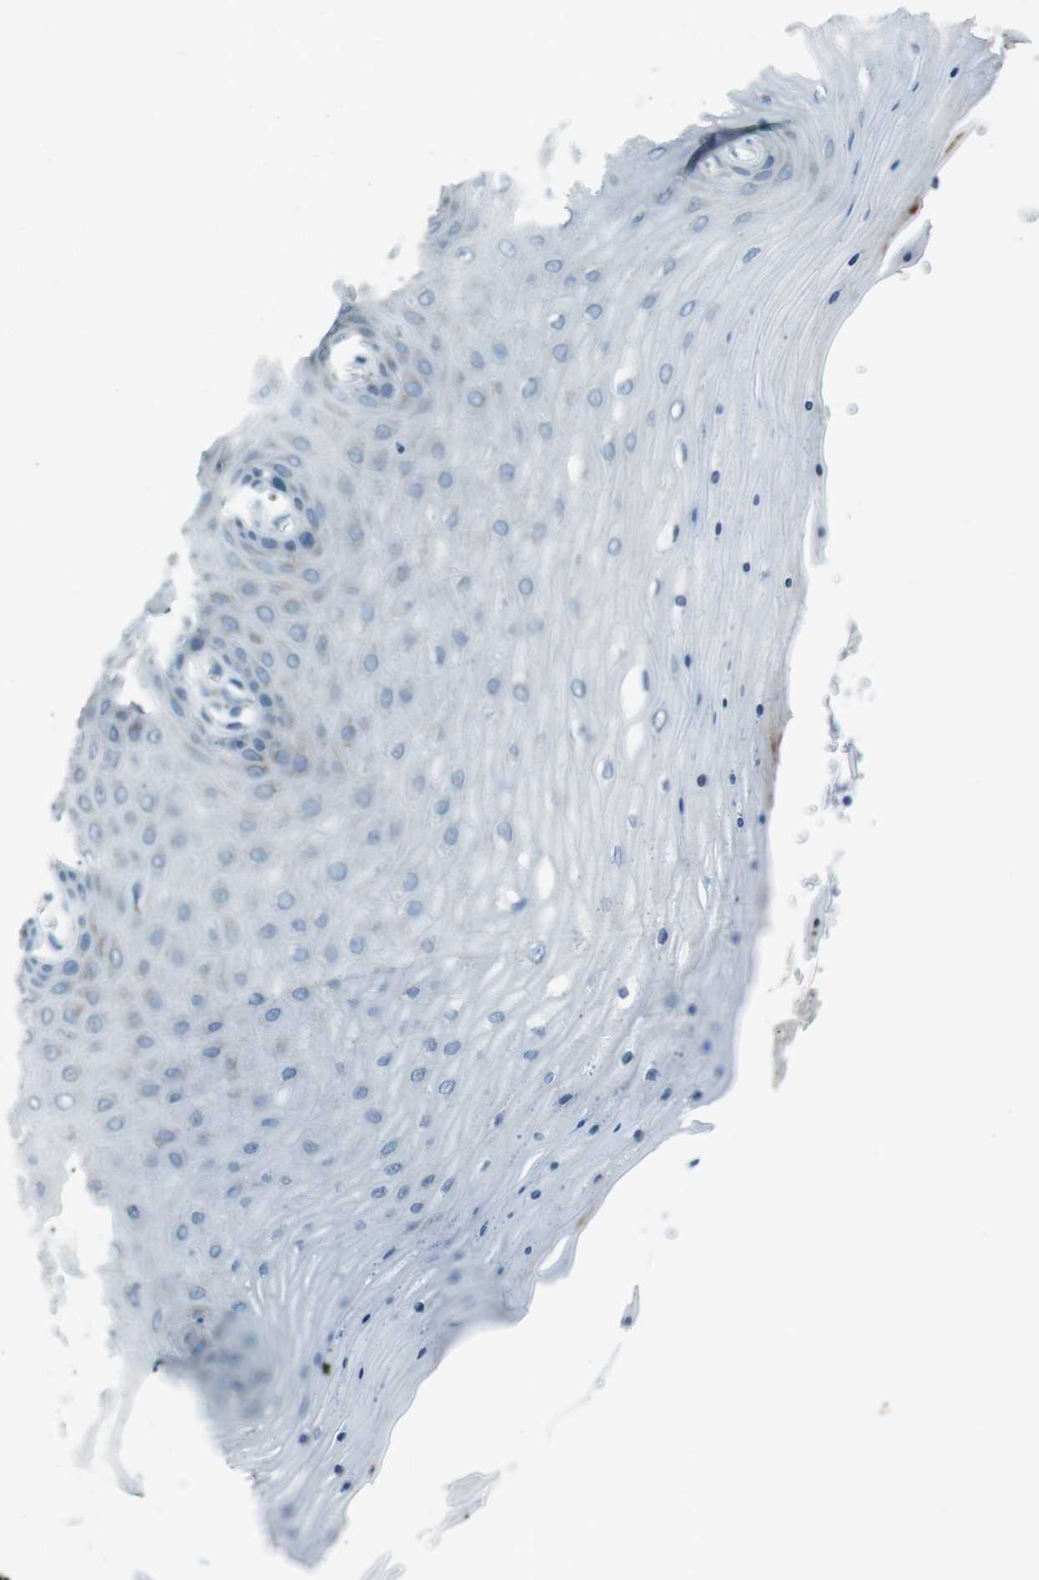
{"staining": {"intensity": "moderate", "quantity": ">75%", "location": "cytoplasmic/membranous"}, "tissue": "cervix", "cell_type": "Glandular cells", "image_type": "normal", "snomed": [{"axis": "morphology", "description": "Normal tissue, NOS"}, {"axis": "topography", "description": "Cervix"}], "caption": "Moderate cytoplasmic/membranous protein staining is present in approximately >75% of glandular cells in cervix.", "gene": "TXNDC15", "patient": {"sex": "female", "age": 55}}